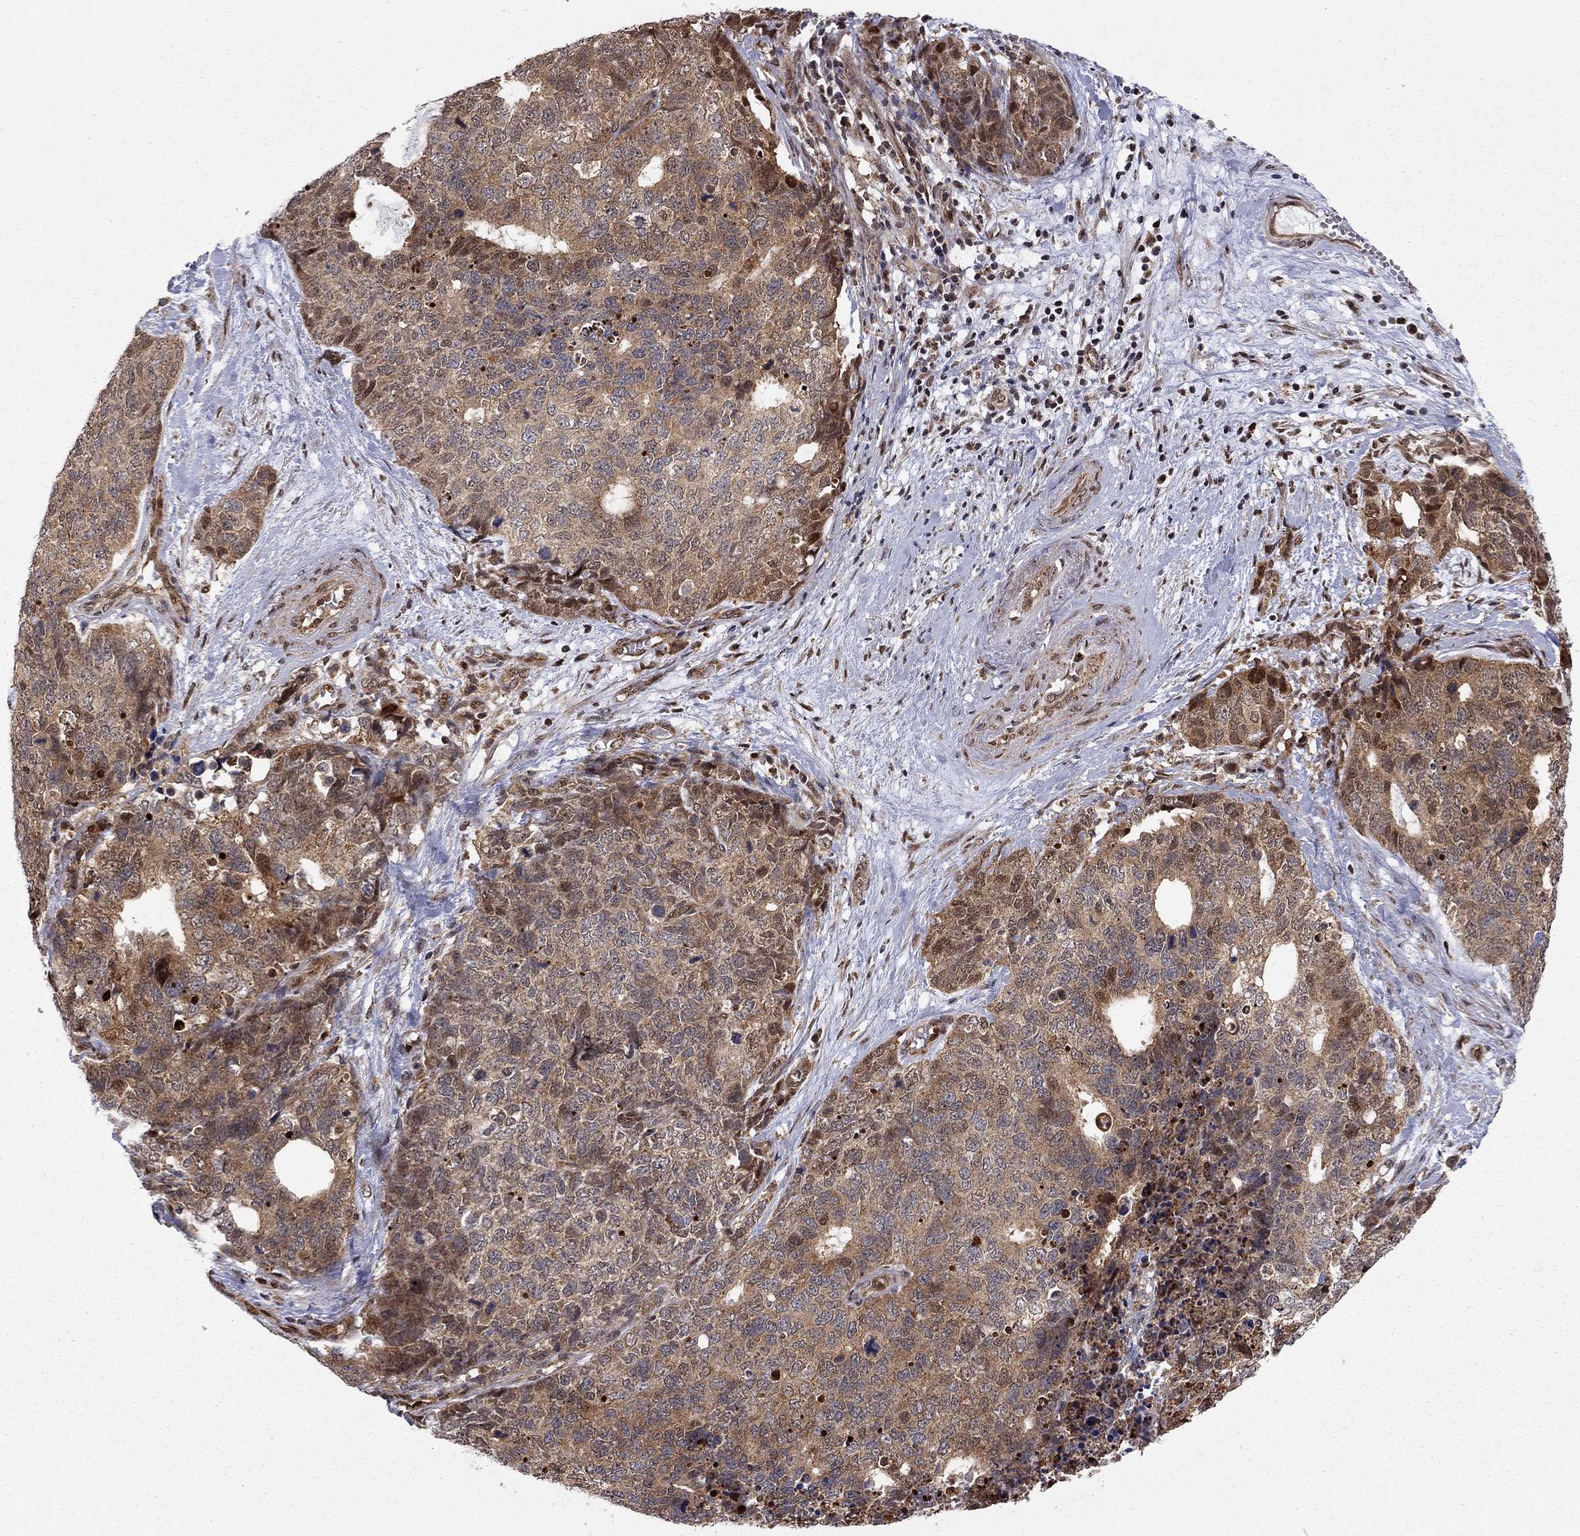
{"staining": {"intensity": "moderate", "quantity": ">75%", "location": "cytoplasmic/membranous,nuclear"}, "tissue": "cervical cancer", "cell_type": "Tumor cells", "image_type": "cancer", "snomed": [{"axis": "morphology", "description": "Squamous cell carcinoma, NOS"}, {"axis": "topography", "description": "Cervix"}], "caption": "Moderate cytoplasmic/membranous and nuclear expression is appreciated in approximately >75% of tumor cells in cervical squamous cell carcinoma.", "gene": "ELOB", "patient": {"sex": "female", "age": 63}}